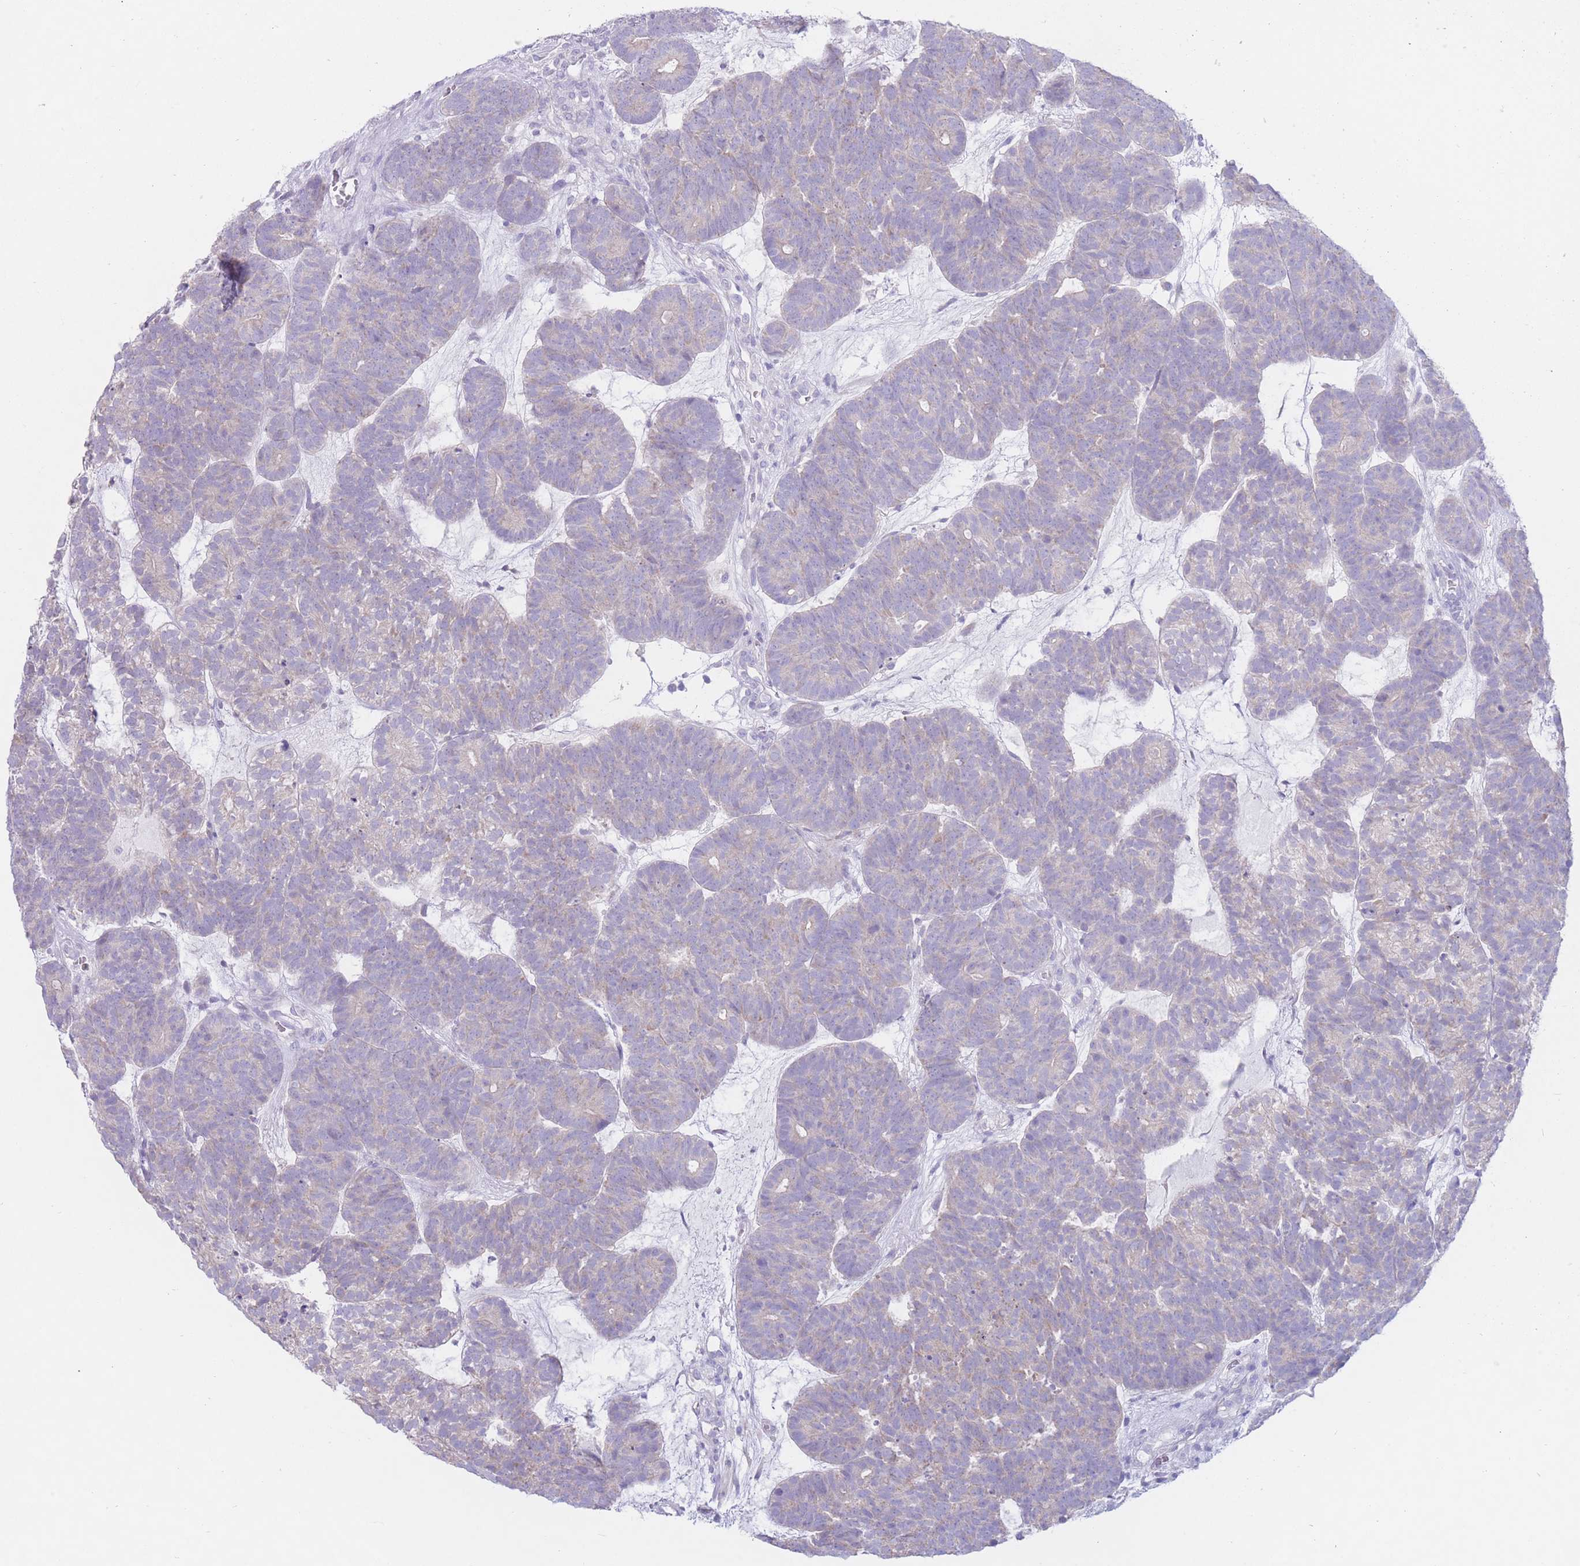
{"staining": {"intensity": "weak", "quantity": "<25%", "location": "cytoplasmic/membranous"}, "tissue": "head and neck cancer", "cell_type": "Tumor cells", "image_type": "cancer", "snomed": [{"axis": "morphology", "description": "Adenocarcinoma, NOS"}, {"axis": "topography", "description": "Head-Neck"}], "caption": "IHC histopathology image of neoplastic tissue: human head and neck cancer (adenocarcinoma) stained with DAB demonstrates no significant protein positivity in tumor cells.", "gene": "FAH", "patient": {"sex": "female", "age": 81}}